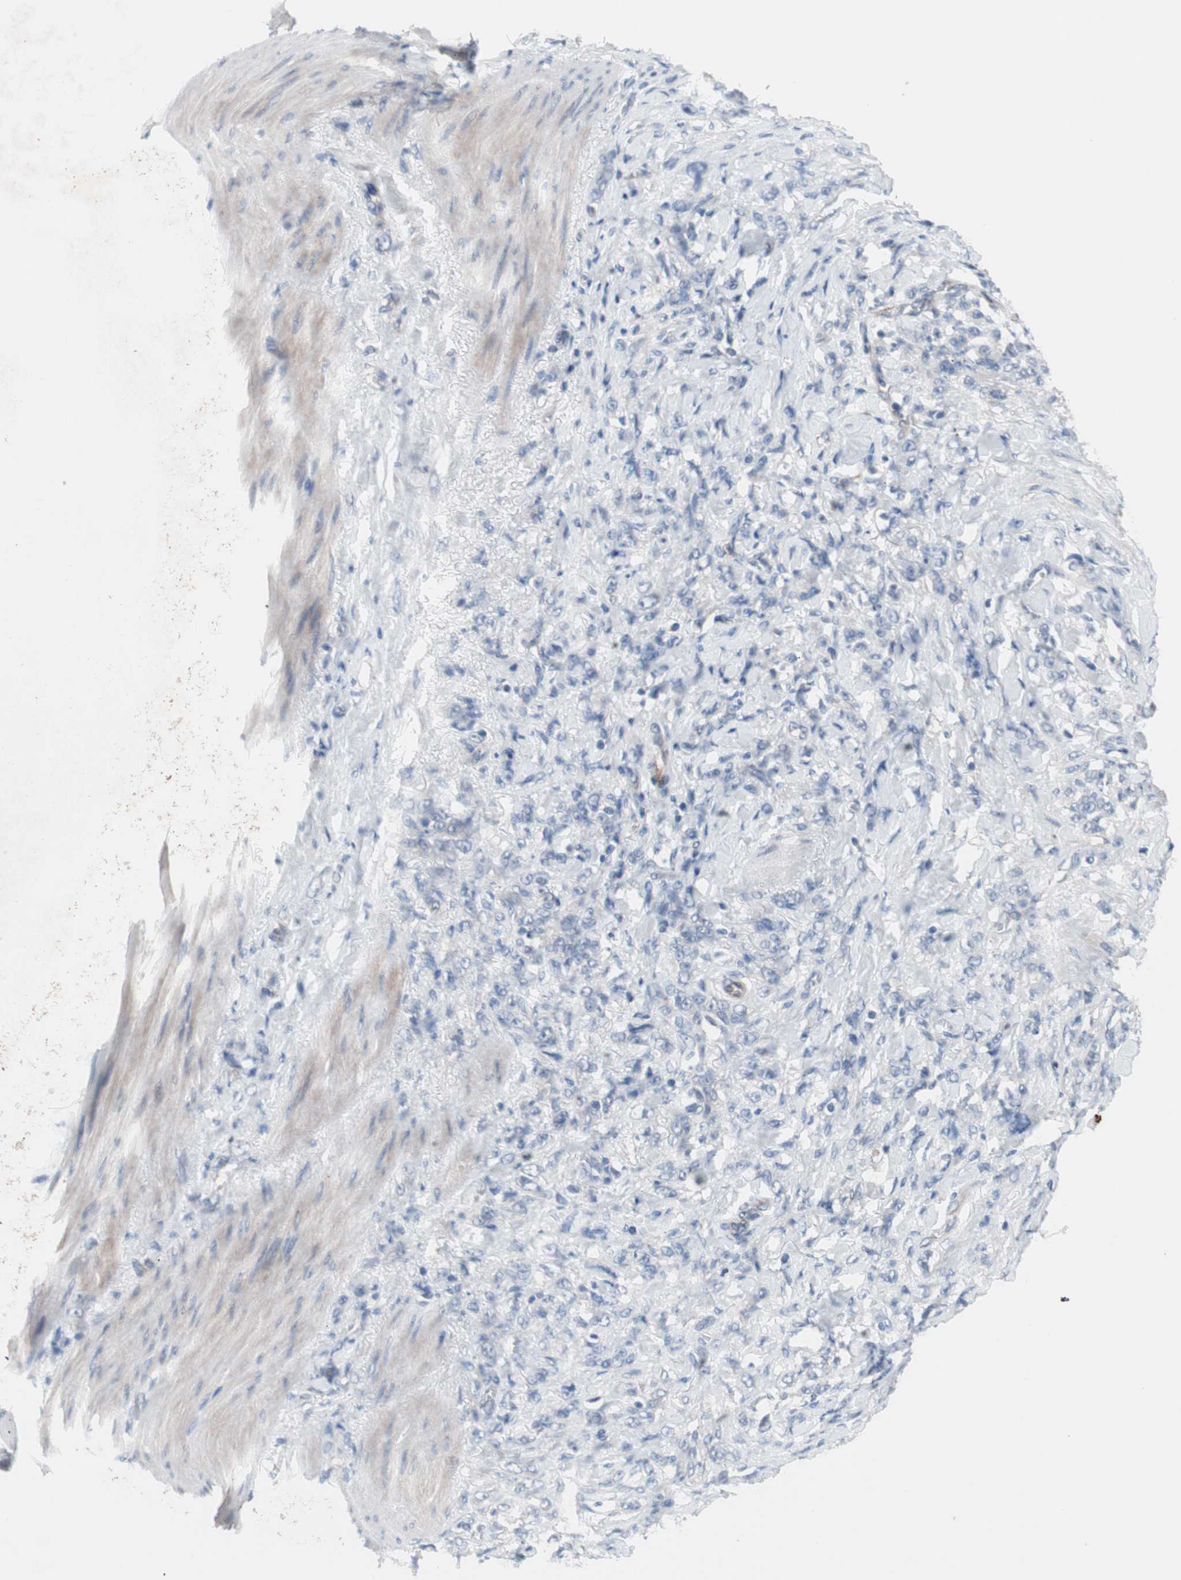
{"staining": {"intensity": "negative", "quantity": "none", "location": "none"}, "tissue": "stomach cancer", "cell_type": "Tumor cells", "image_type": "cancer", "snomed": [{"axis": "morphology", "description": "Adenocarcinoma, NOS"}, {"axis": "topography", "description": "Stomach"}], "caption": "High magnification brightfield microscopy of stomach cancer (adenocarcinoma) stained with DAB (brown) and counterstained with hematoxylin (blue): tumor cells show no significant expression.", "gene": "ULBP1", "patient": {"sex": "male", "age": 82}}